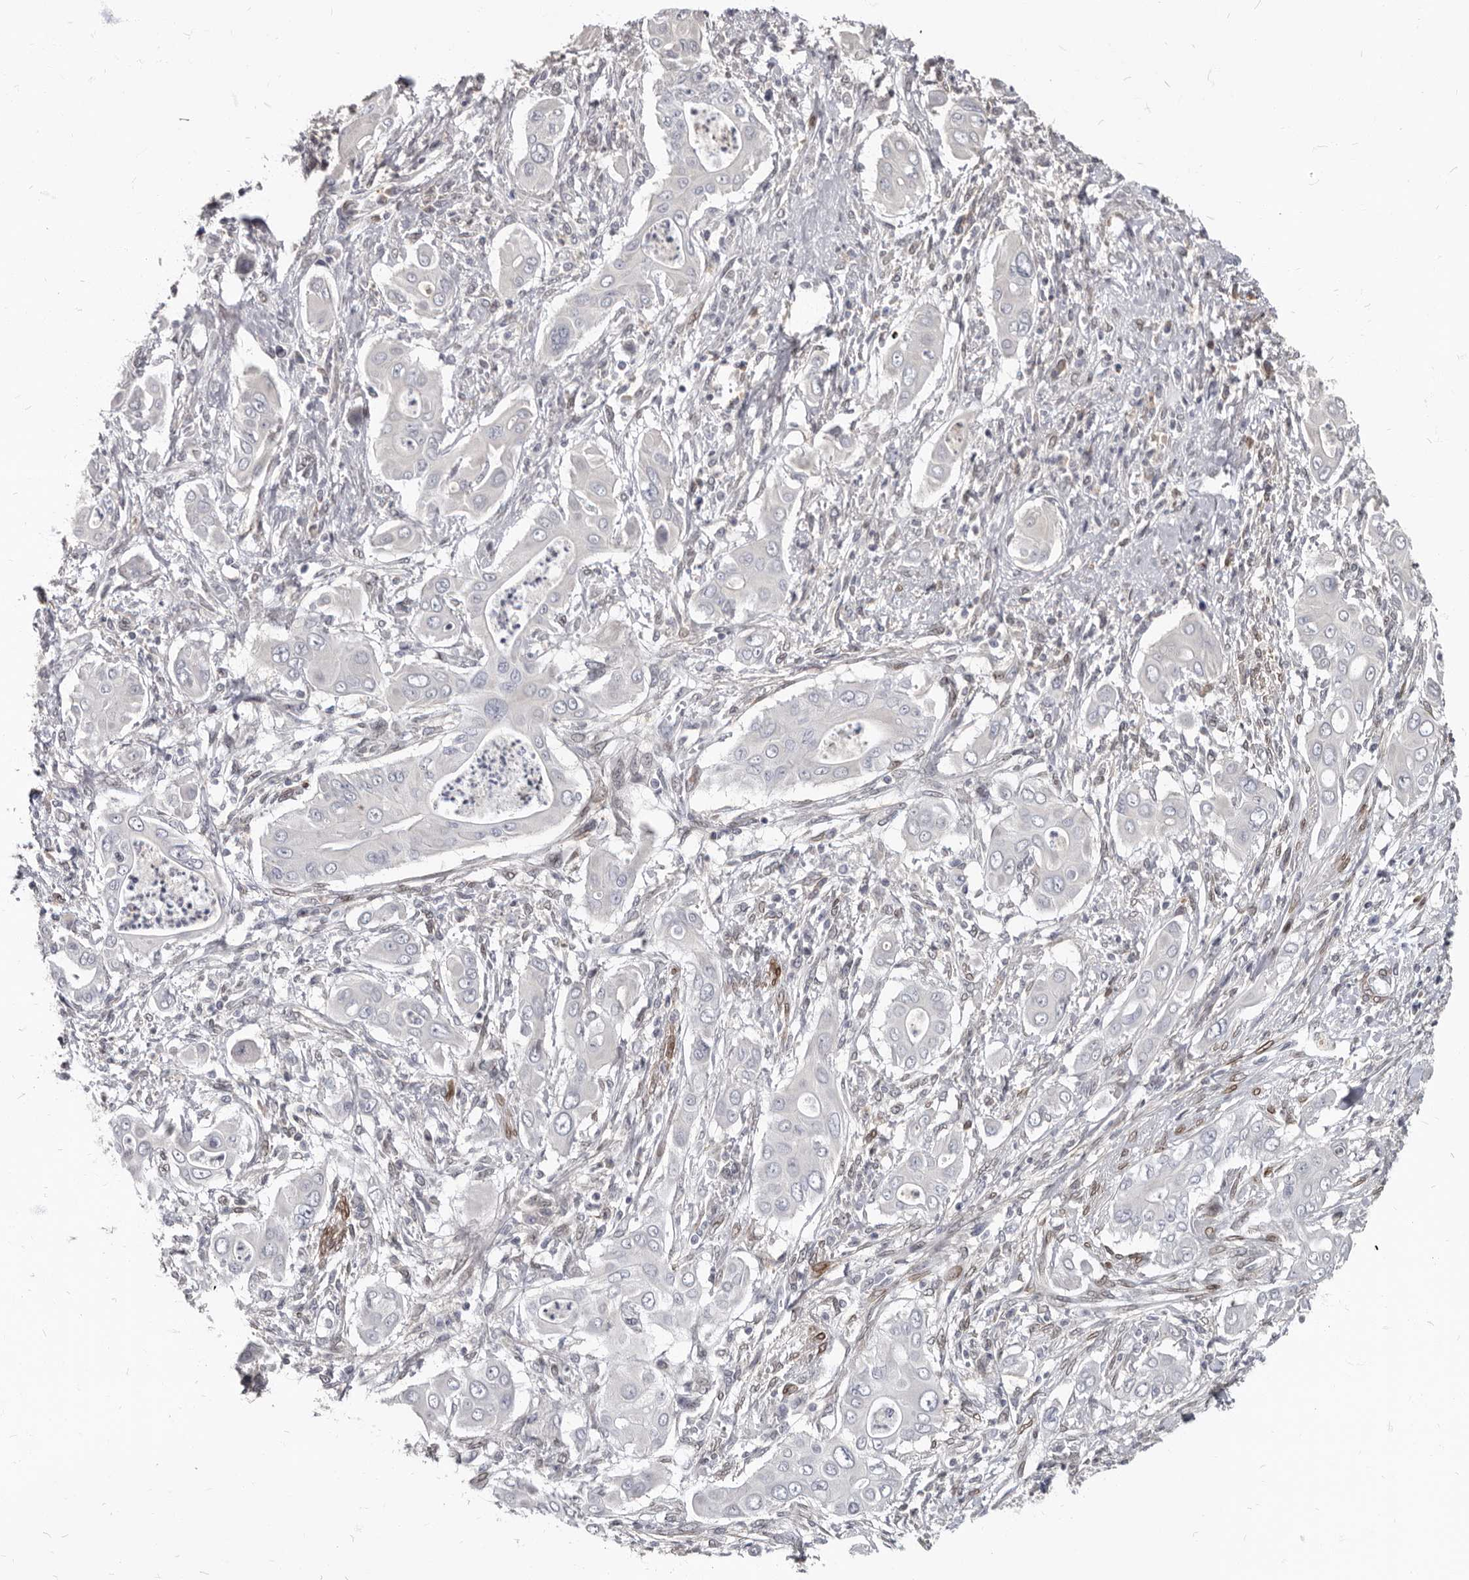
{"staining": {"intensity": "negative", "quantity": "none", "location": "none"}, "tissue": "pancreatic cancer", "cell_type": "Tumor cells", "image_type": "cancer", "snomed": [{"axis": "morphology", "description": "Adenocarcinoma, NOS"}, {"axis": "topography", "description": "Pancreas"}], "caption": "High magnification brightfield microscopy of pancreatic adenocarcinoma stained with DAB (brown) and counterstained with hematoxylin (blue): tumor cells show no significant staining. (DAB (3,3'-diaminobenzidine) immunohistochemistry (IHC) with hematoxylin counter stain).", "gene": "MRGPRF", "patient": {"sex": "male", "age": 58}}